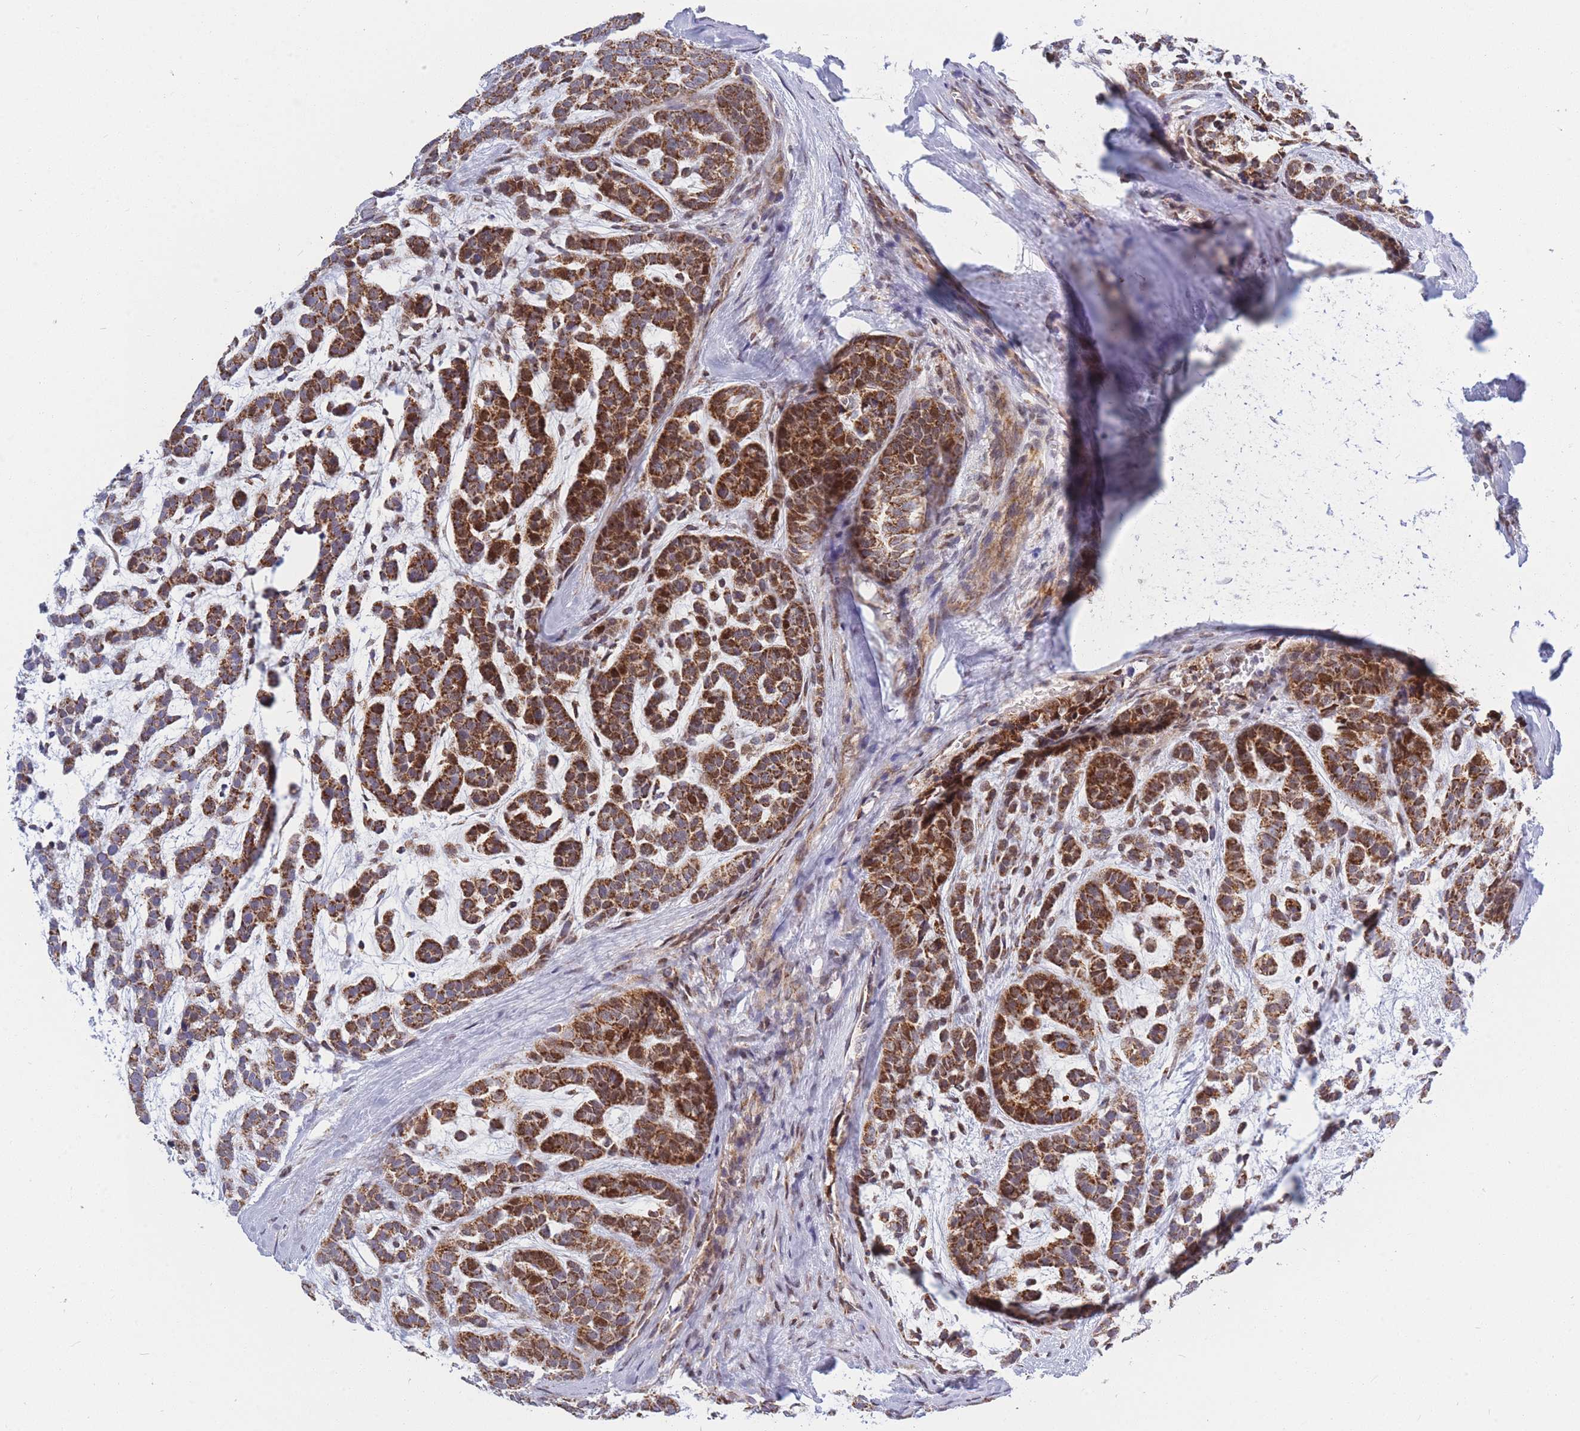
{"staining": {"intensity": "strong", "quantity": ">75%", "location": "cytoplasmic/membranous"}, "tissue": "head and neck cancer", "cell_type": "Tumor cells", "image_type": "cancer", "snomed": [{"axis": "morphology", "description": "Adenocarcinoma, NOS"}, {"axis": "morphology", "description": "Adenoma, NOS"}, {"axis": "topography", "description": "Head-Neck"}], "caption": "Immunohistochemistry (IHC) staining of head and neck cancer, which exhibits high levels of strong cytoplasmic/membranous staining in approximately >75% of tumor cells indicating strong cytoplasmic/membranous protein staining. The staining was performed using DAB (brown) for protein detection and nuclei were counterstained in hematoxylin (blue).", "gene": "MOB4", "patient": {"sex": "female", "age": 55}}